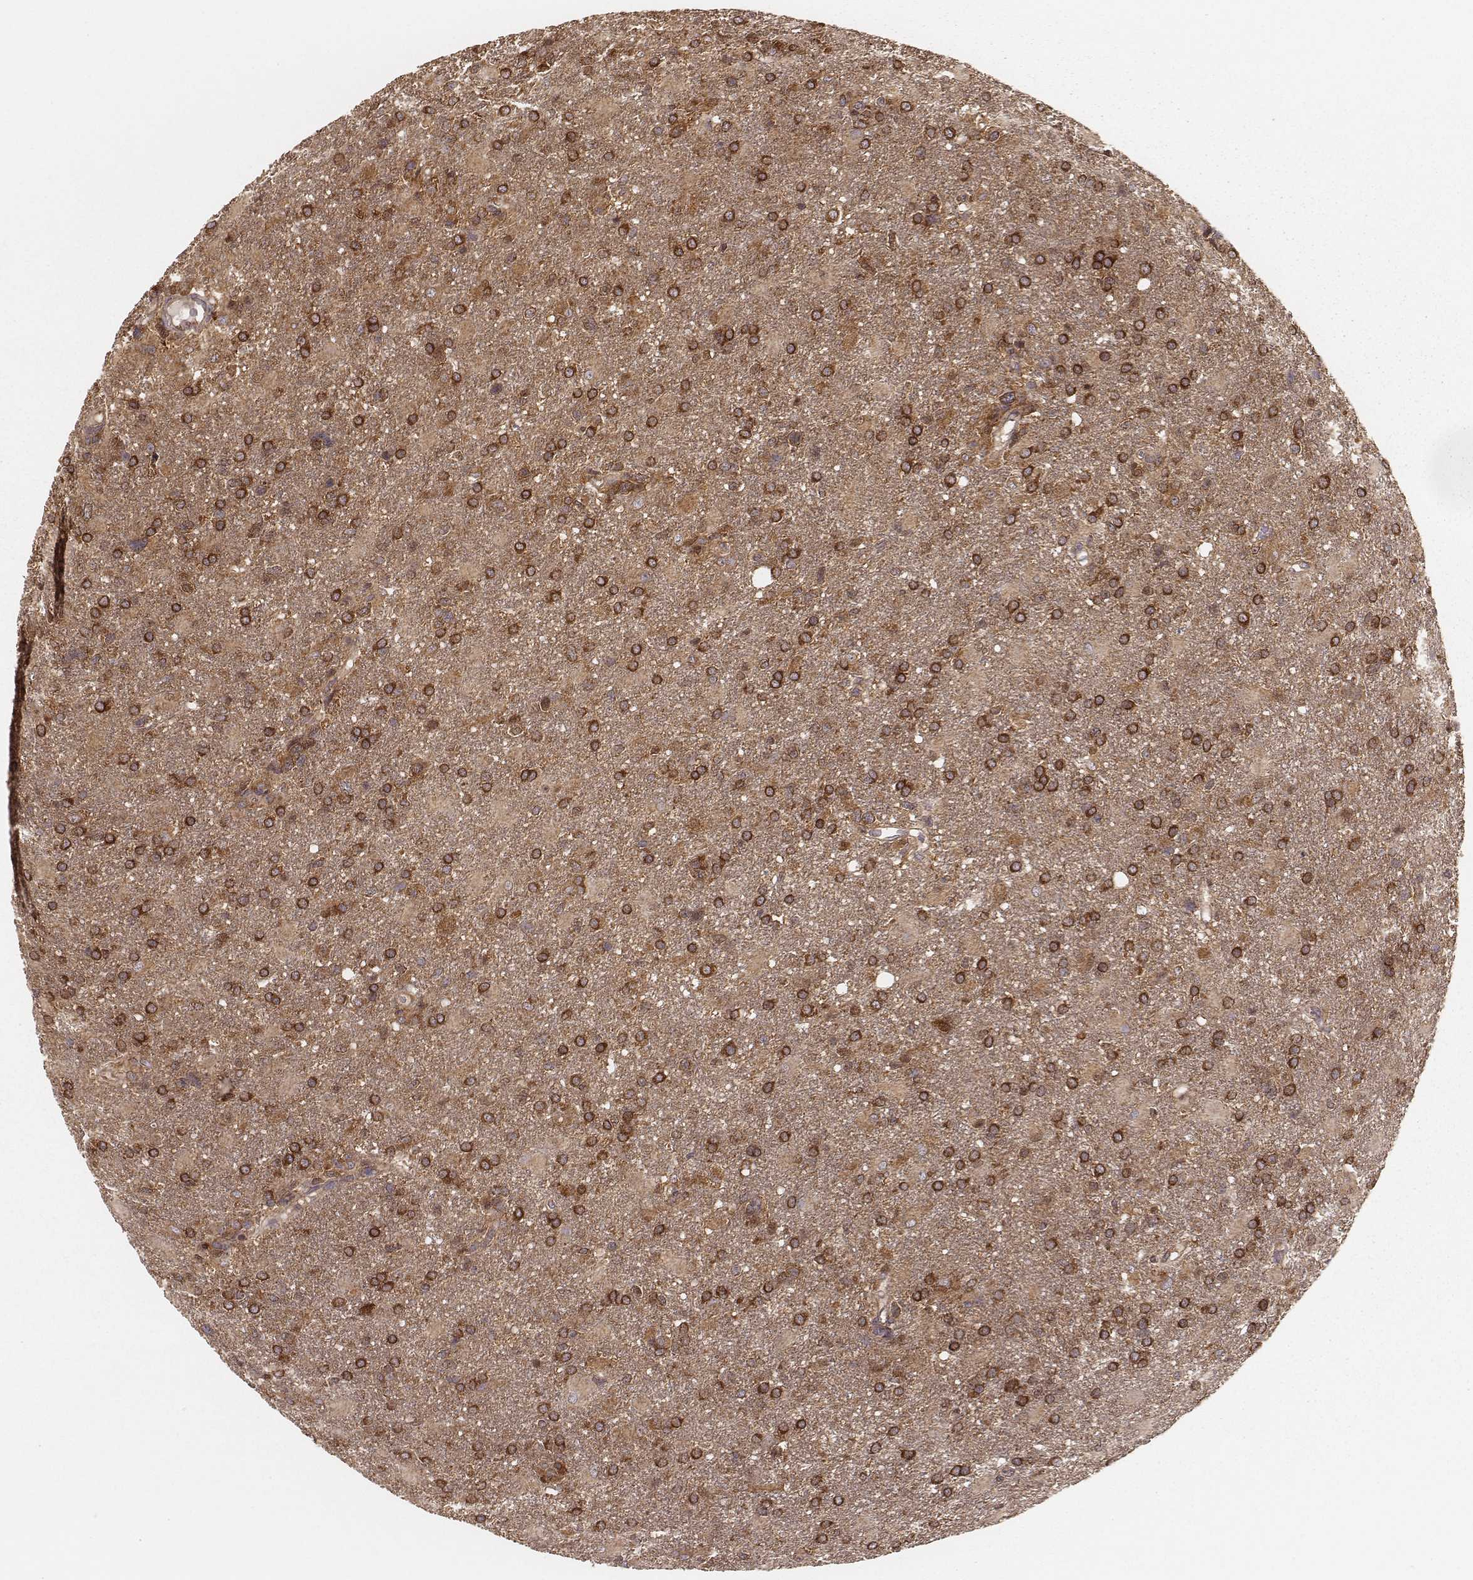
{"staining": {"intensity": "strong", "quantity": ">75%", "location": "cytoplasmic/membranous"}, "tissue": "glioma", "cell_type": "Tumor cells", "image_type": "cancer", "snomed": [{"axis": "morphology", "description": "Glioma, malignant, High grade"}, {"axis": "topography", "description": "Brain"}], "caption": "Human glioma stained with a brown dye demonstrates strong cytoplasmic/membranous positive staining in approximately >75% of tumor cells.", "gene": "CARS1", "patient": {"sex": "male", "age": 68}}